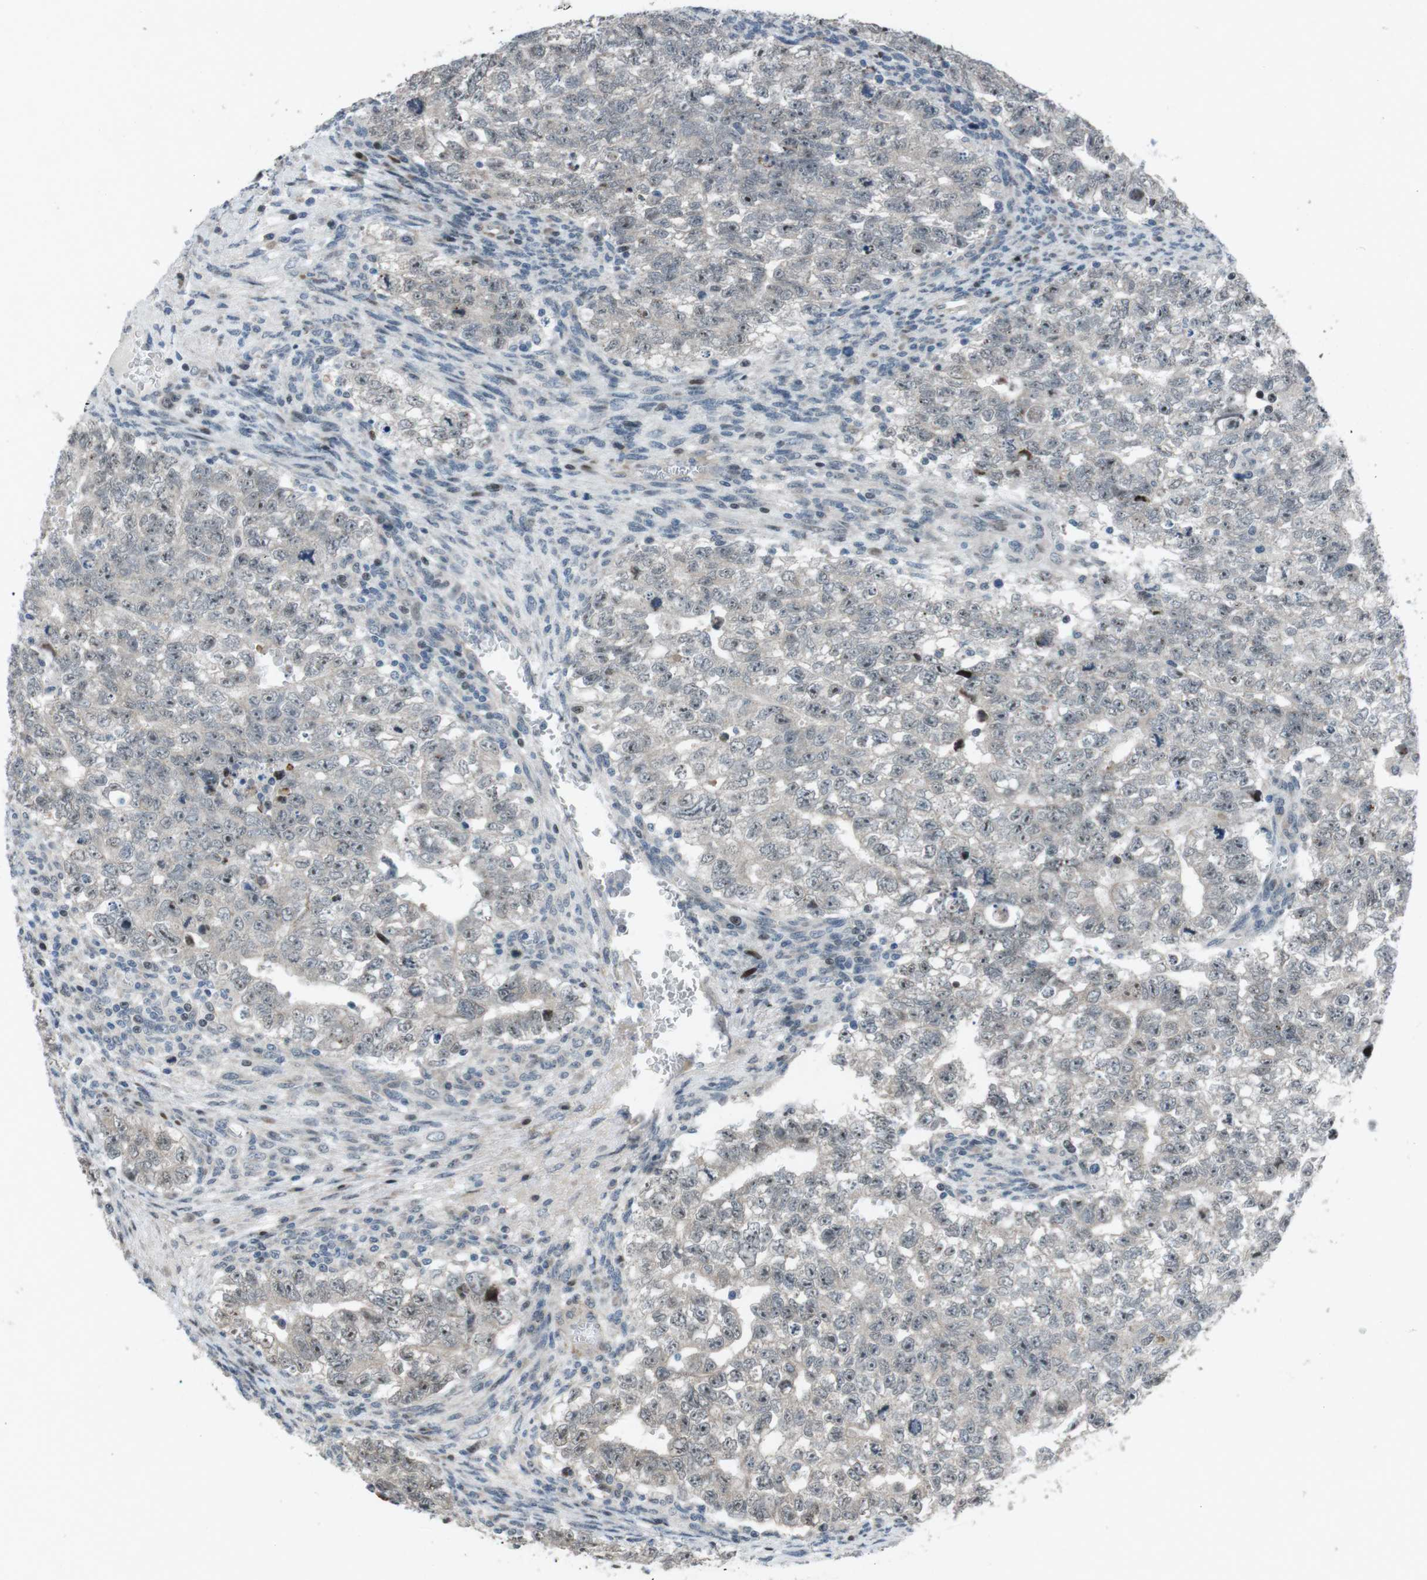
{"staining": {"intensity": "weak", "quantity": "<25%", "location": "nuclear"}, "tissue": "testis cancer", "cell_type": "Tumor cells", "image_type": "cancer", "snomed": [{"axis": "morphology", "description": "Seminoma, NOS"}, {"axis": "morphology", "description": "Carcinoma, Embryonal, NOS"}, {"axis": "topography", "description": "Testis"}], "caption": "Immunohistochemistry (IHC) image of neoplastic tissue: testis cancer (embryonal carcinoma) stained with DAB shows no significant protein positivity in tumor cells. (Brightfield microscopy of DAB (3,3'-diaminobenzidine) immunohistochemistry at high magnification).", "gene": "PBRM1", "patient": {"sex": "male", "age": 38}}